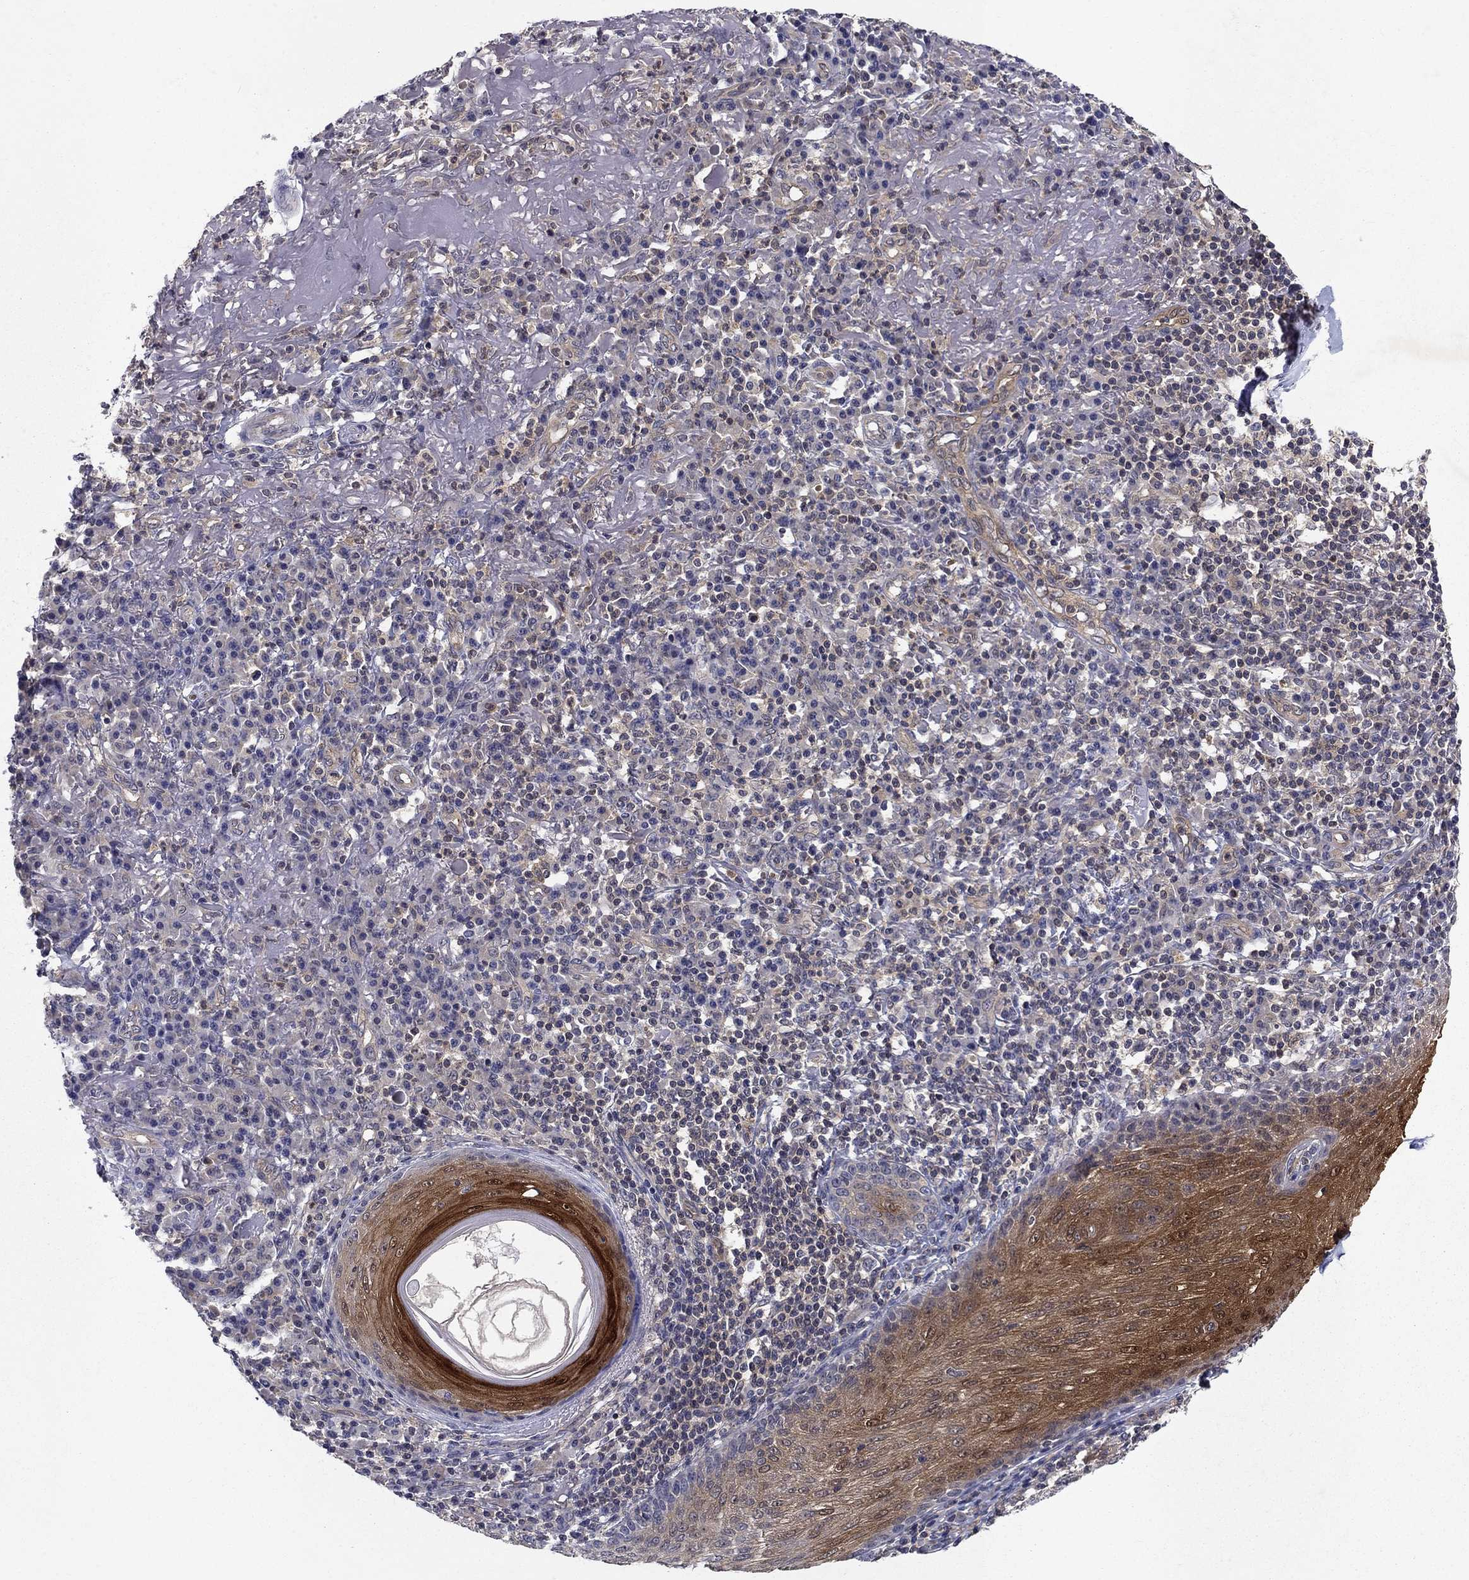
{"staining": {"intensity": "negative", "quantity": "none", "location": "none"}, "tissue": "skin cancer", "cell_type": "Tumor cells", "image_type": "cancer", "snomed": [{"axis": "morphology", "description": "Squamous cell carcinoma, NOS"}, {"axis": "topography", "description": "Skin"}], "caption": "Micrograph shows no protein positivity in tumor cells of skin cancer tissue.", "gene": "GLTP", "patient": {"sex": "male", "age": 92}}